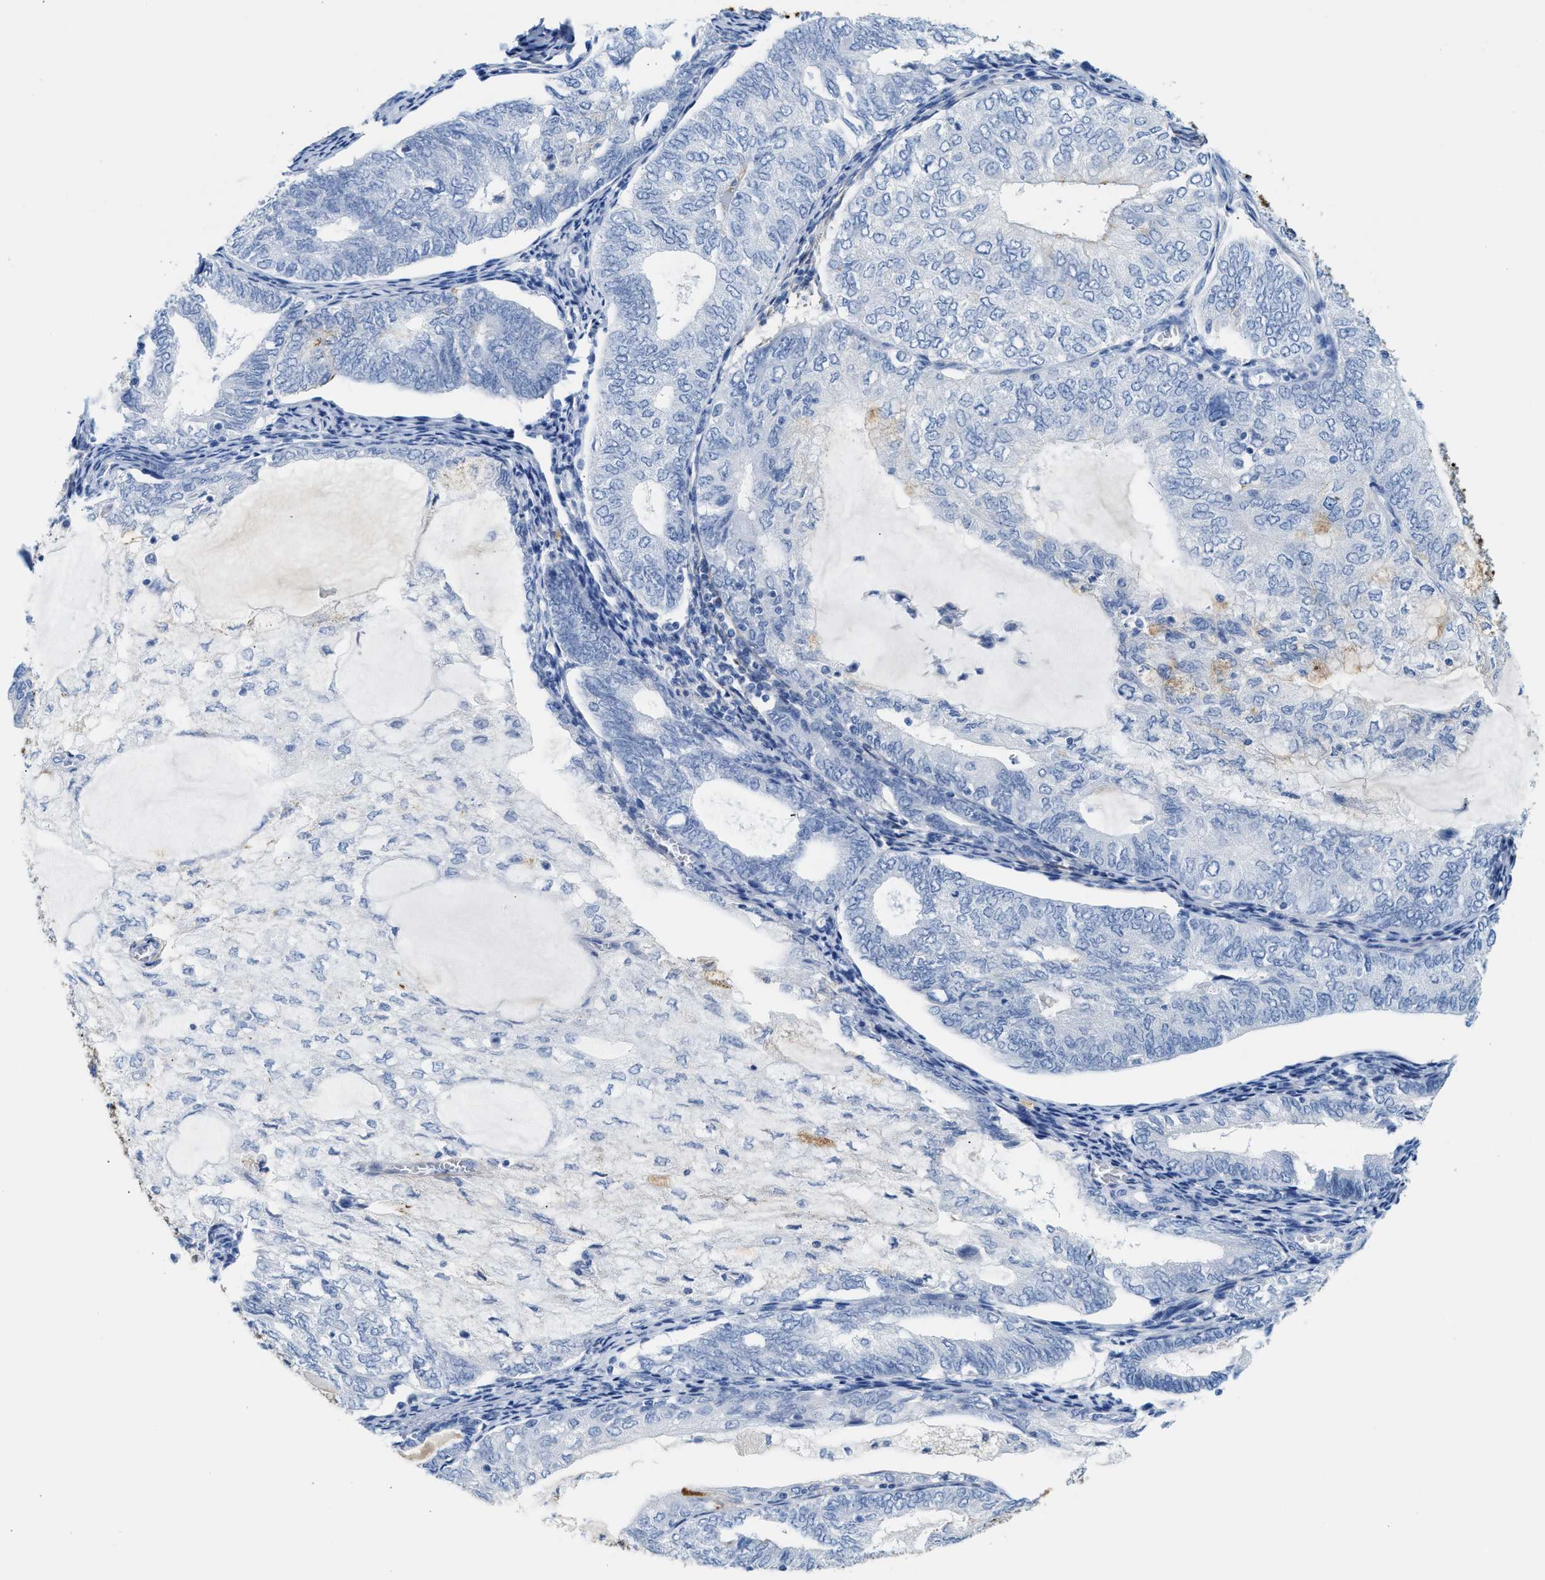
{"staining": {"intensity": "negative", "quantity": "none", "location": "none"}, "tissue": "endometrial cancer", "cell_type": "Tumor cells", "image_type": "cancer", "snomed": [{"axis": "morphology", "description": "Adenocarcinoma, NOS"}, {"axis": "topography", "description": "Endometrium"}], "caption": "Immunohistochemistry photomicrograph of neoplastic tissue: human adenocarcinoma (endometrial) stained with DAB (3,3'-diaminobenzidine) displays no significant protein staining in tumor cells.", "gene": "TNR", "patient": {"sex": "female", "age": 81}}